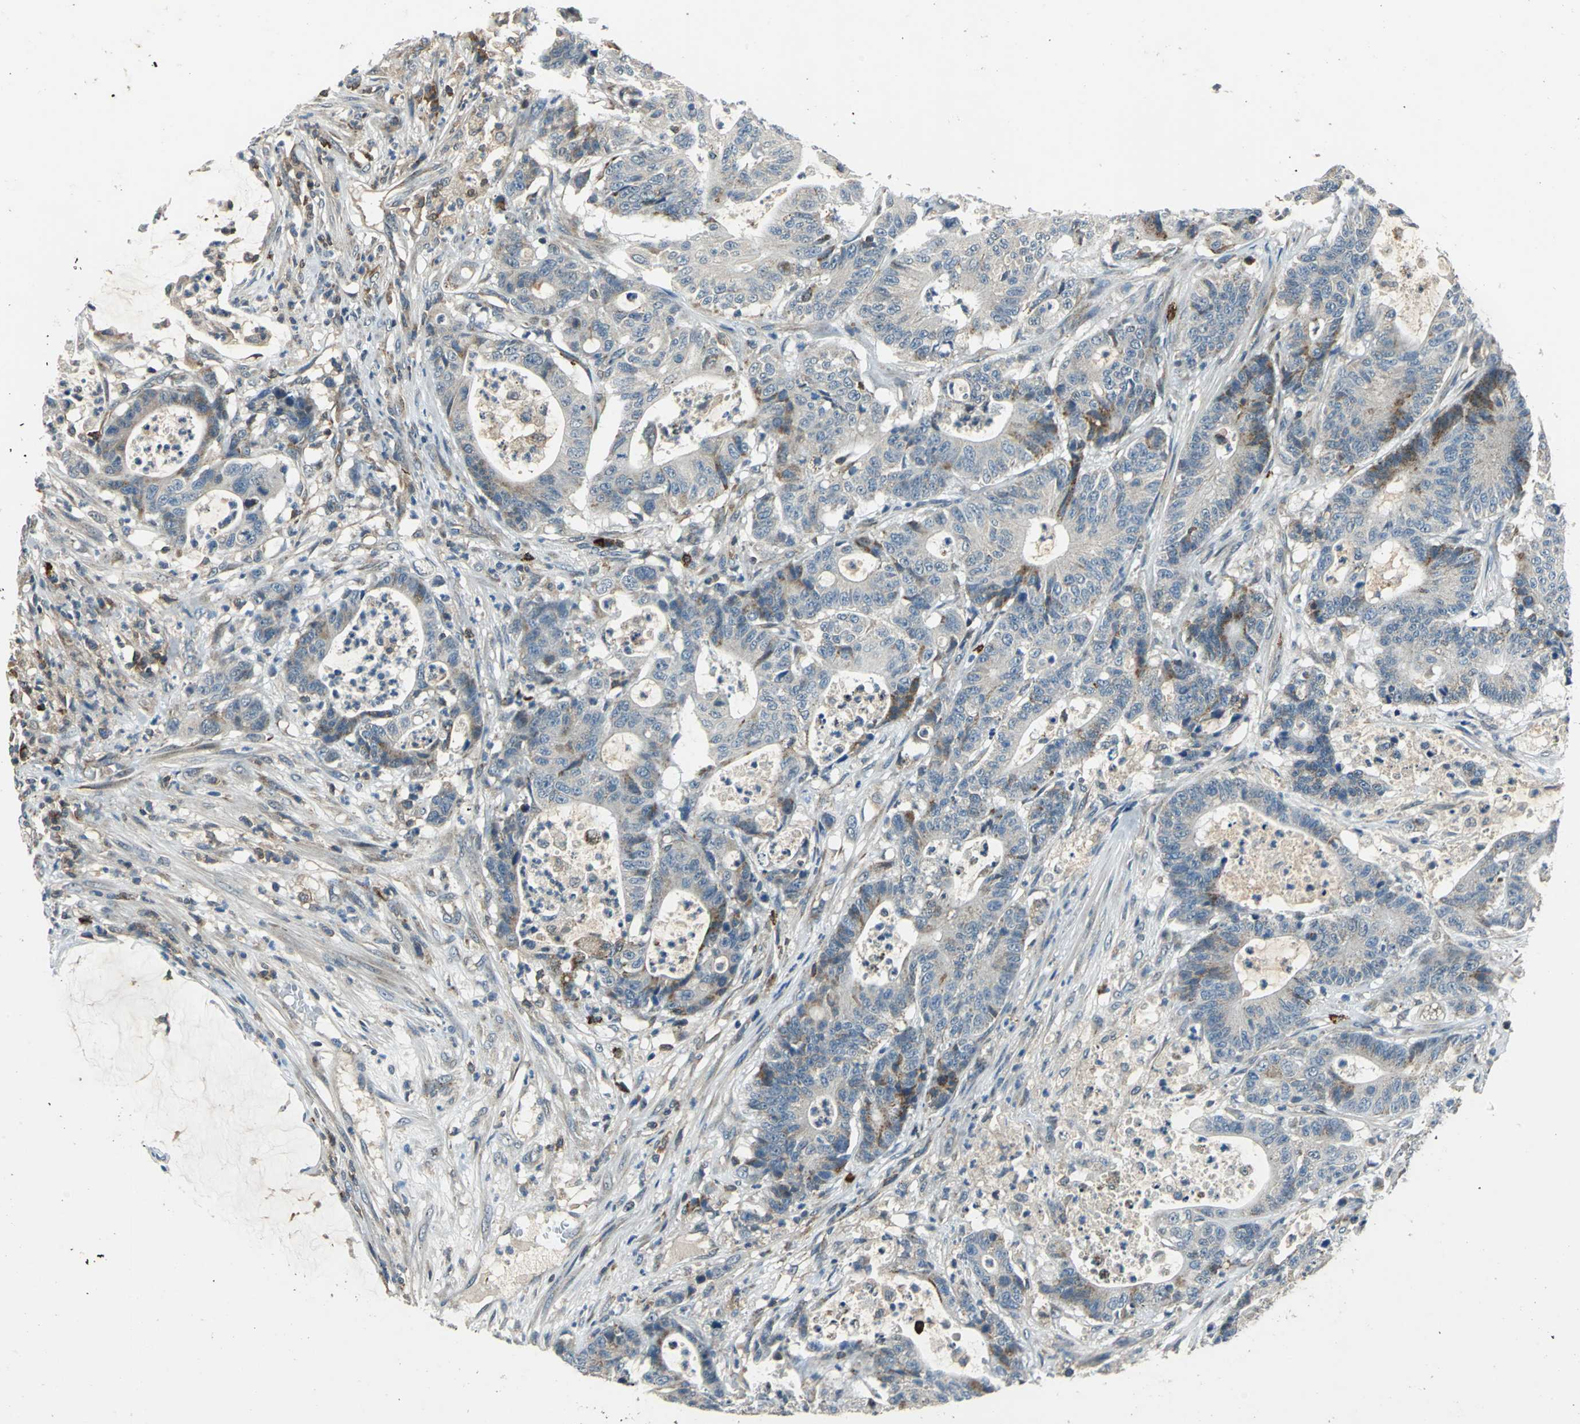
{"staining": {"intensity": "moderate", "quantity": "<25%", "location": "cytoplasmic/membranous"}, "tissue": "colorectal cancer", "cell_type": "Tumor cells", "image_type": "cancer", "snomed": [{"axis": "morphology", "description": "Adenocarcinoma, NOS"}, {"axis": "topography", "description": "Colon"}], "caption": "Colorectal cancer stained with immunohistochemistry (IHC) displays moderate cytoplasmic/membranous positivity in approximately <25% of tumor cells.", "gene": "SLC19A2", "patient": {"sex": "female", "age": 84}}